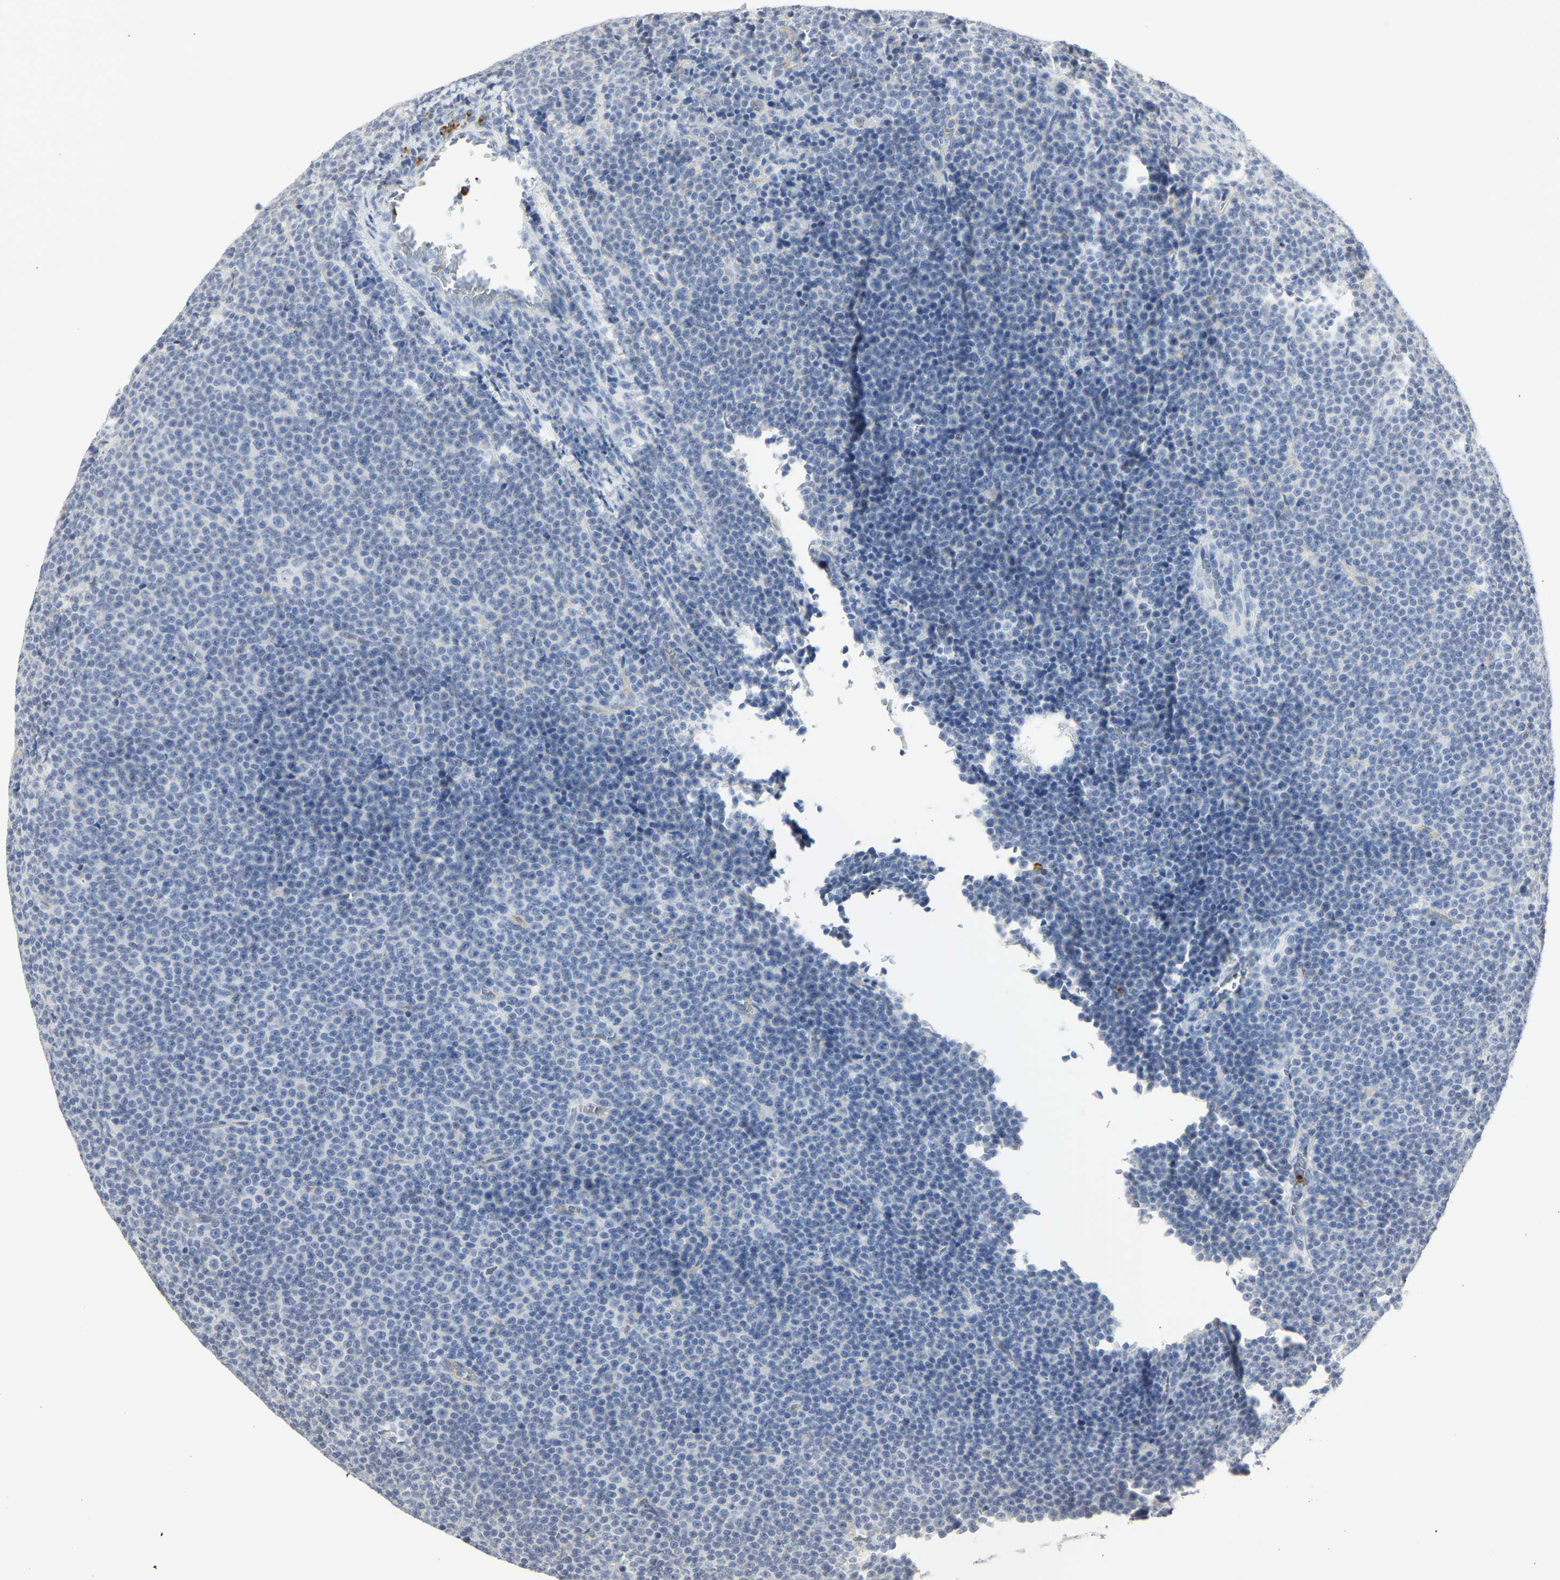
{"staining": {"intensity": "negative", "quantity": "none", "location": "none"}, "tissue": "lymphoma", "cell_type": "Tumor cells", "image_type": "cancer", "snomed": [{"axis": "morphology", "description": "Malignant lymphoma, non-Hodgkin's type, Low grade"}, {"axis": "topography", "description": "Lymph node"}], "caption": "DAB (3,3'-diaminobenzidine) immunohistochemical staining of malignant lymphoma, non-Hodgkin's type (low-grade) demonstrates no significant positivity in tumor cells.", "gene": "CEACAM5", "patient": {"sex": "female", "age": 67}}